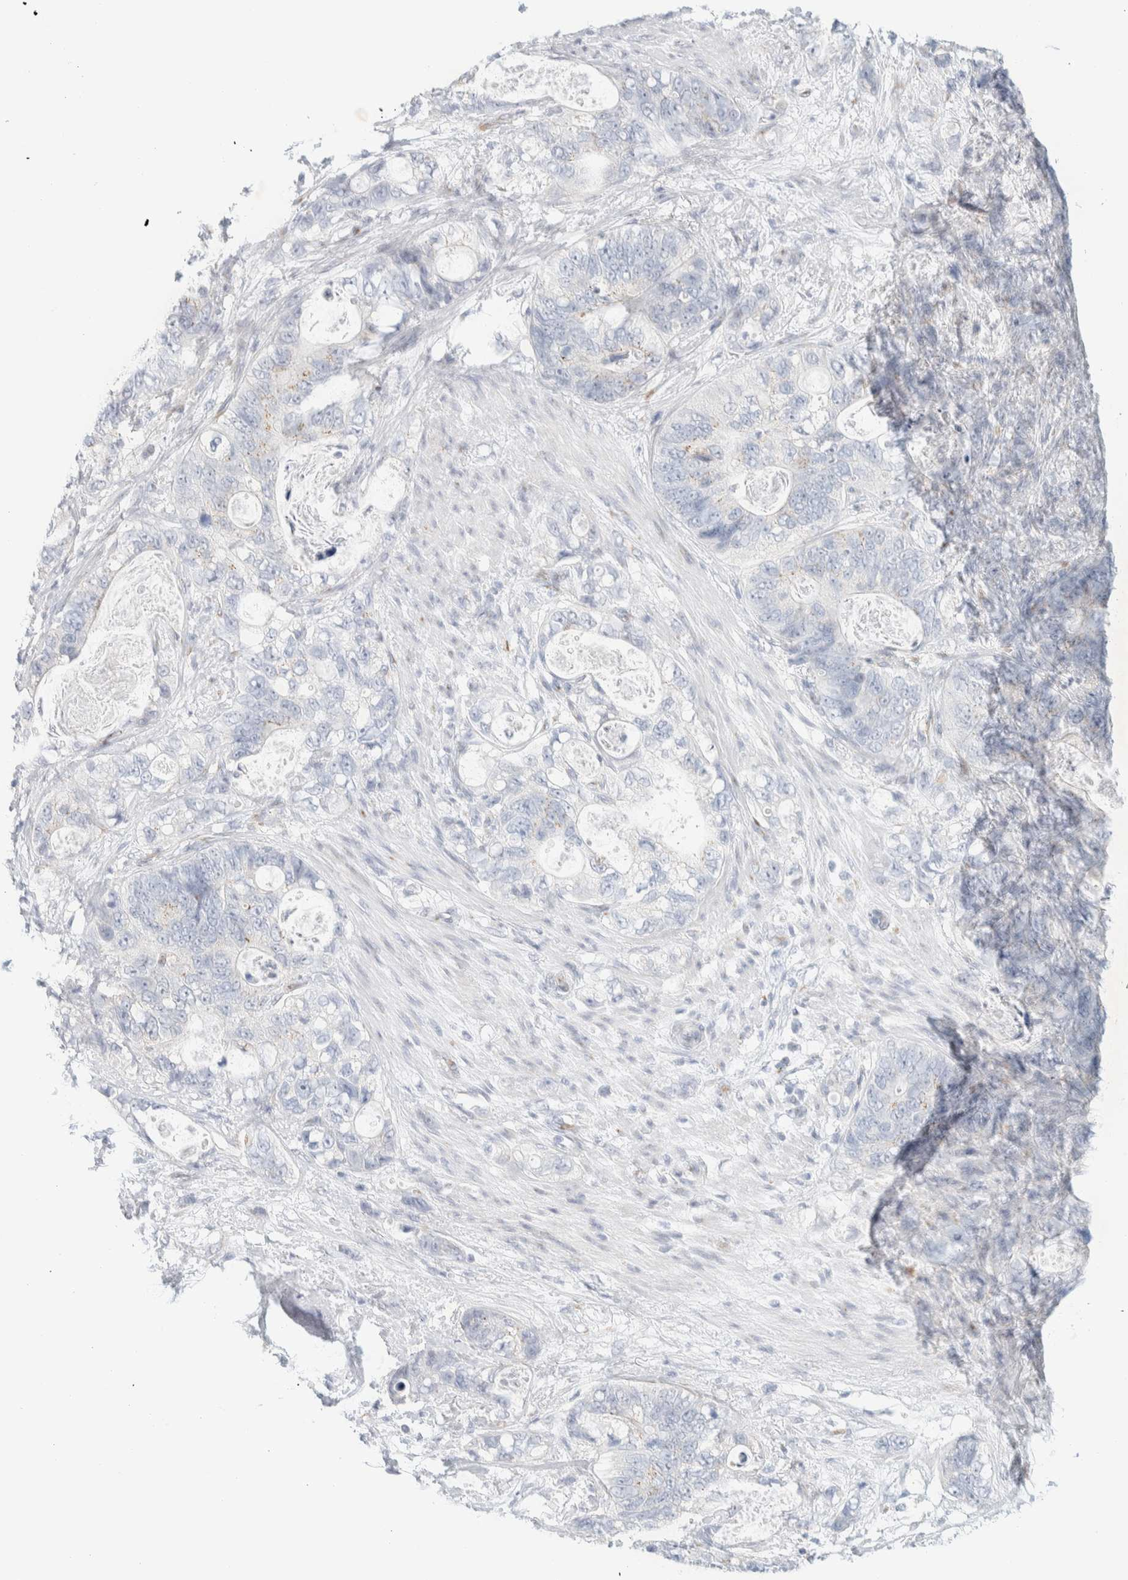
{"staining": {"intensity": "weak", "quantity": "<25%", "location": "cytoplasmic/membranous"}, "tissue": "stomach cancer", "cell_type": "Tumor cells", "image_type": "cancer", "snomed": [{"axis": "morphology", "description": "Normal tissue, NOS"}, {"axis": "morphology", "description": "Adenocarcinoma, NOS"}, {"axis": "topography", "description": "Stomach"}], "caption": "The immunohistochemistry micrograph has no significant staining in tumor cells of stomach cancer (adenocarcinoma) tissue.", "gene": "SPNS3", "patient": {"sex": "female", "age": 89}}